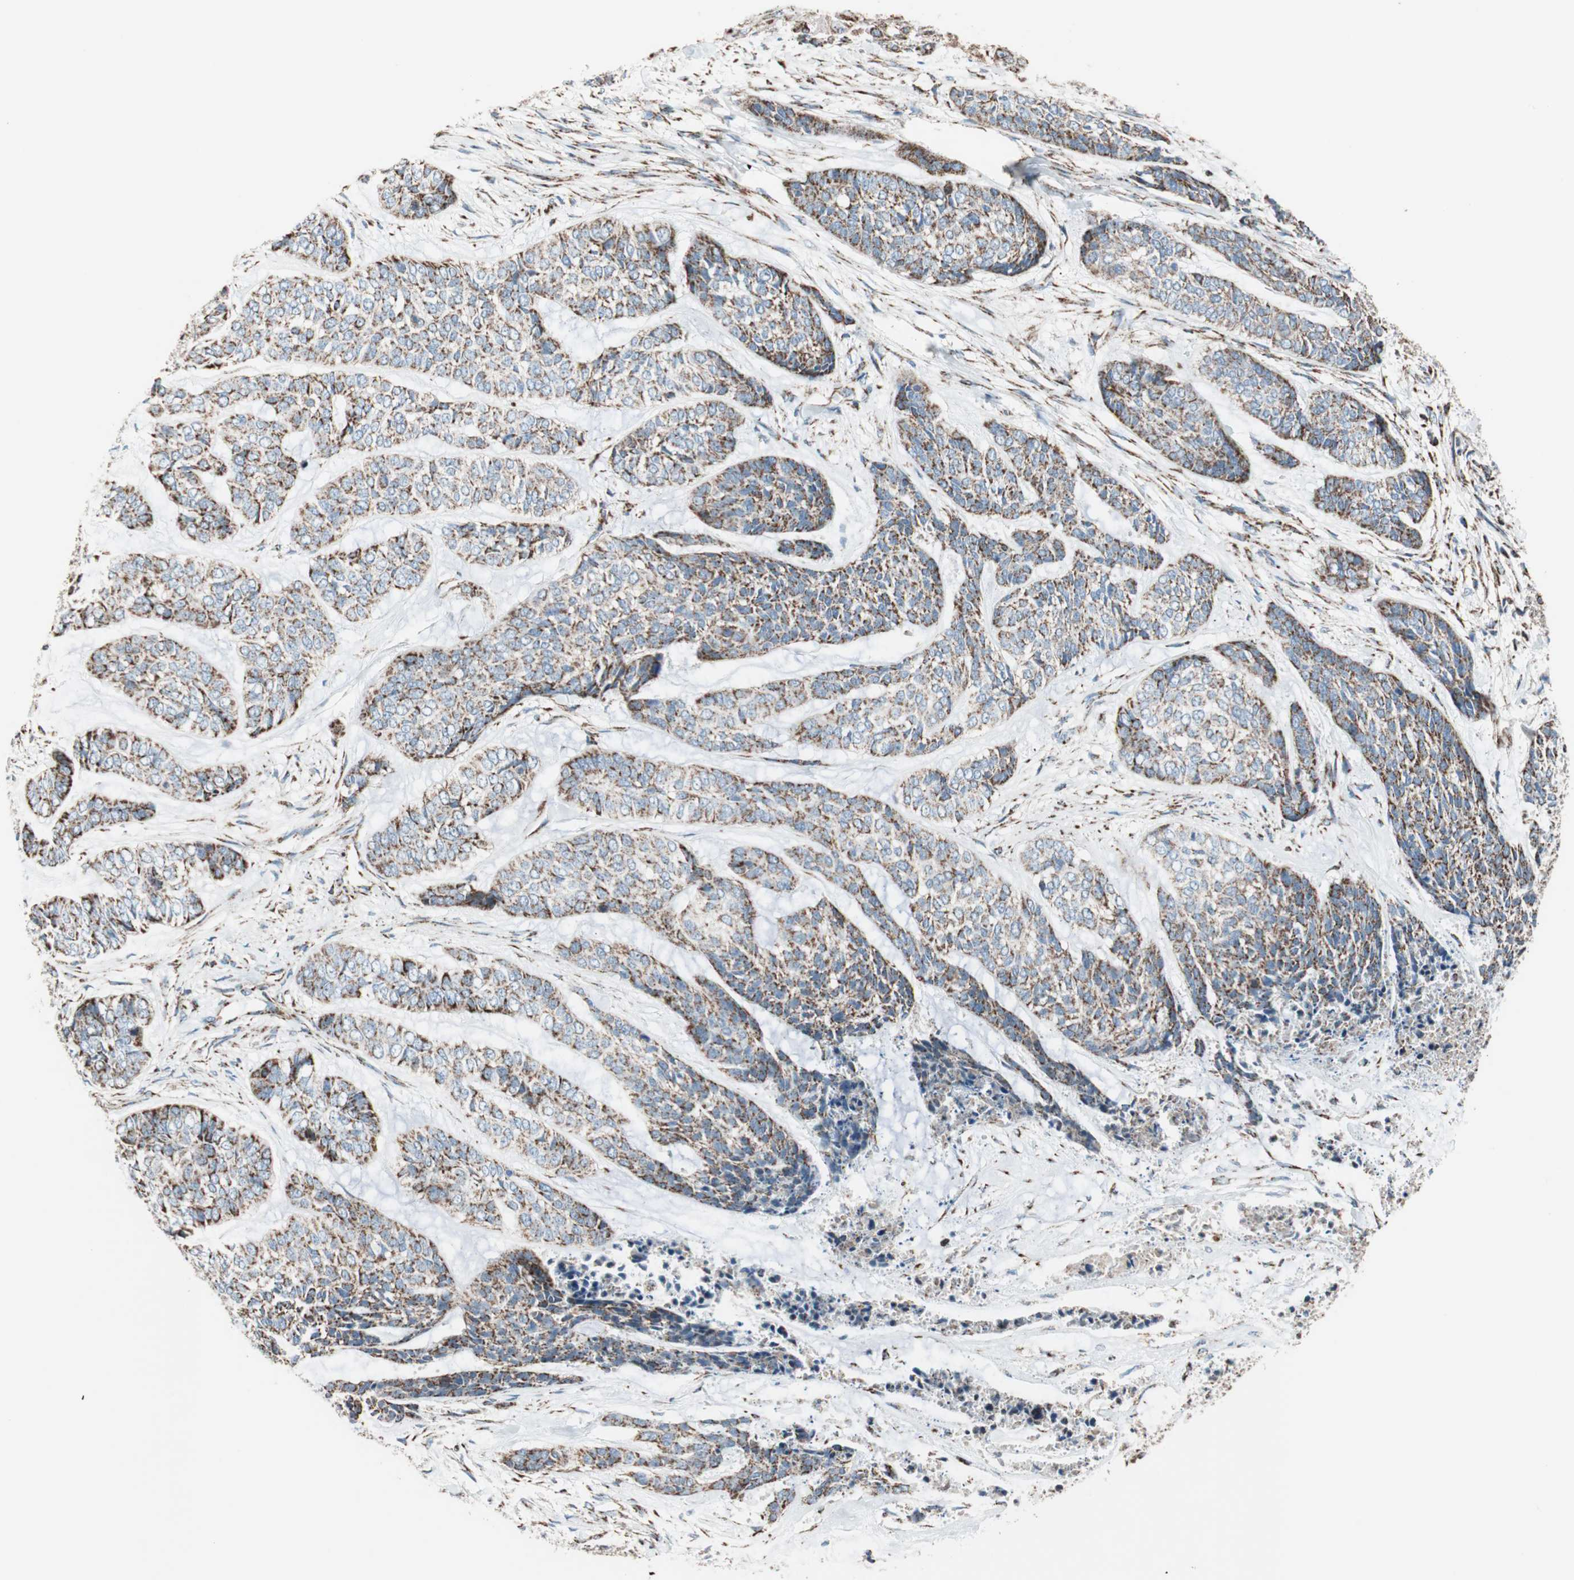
{"staining": {"intensity": "strong", "quantity": ">75%", "location": "cytoplasmic/membranous"}, "tissue": "skin cancer", "cell_type": "Tumor cells", "image_type": "cancer", "snomed": [{"axis": "morphology", "description": "Basal cell carcinoma"}, {"axis": "topography", "description": "Skin"}], "caption": "The photomicrograph reveals a brown stain indicating the presence of a protein in the cytoplasmic/membranous of tumor cells in skin cancer (basal cell carcinoma).", "gene": "PCSK4", "patient": {"sex": "female", "age": 64}}